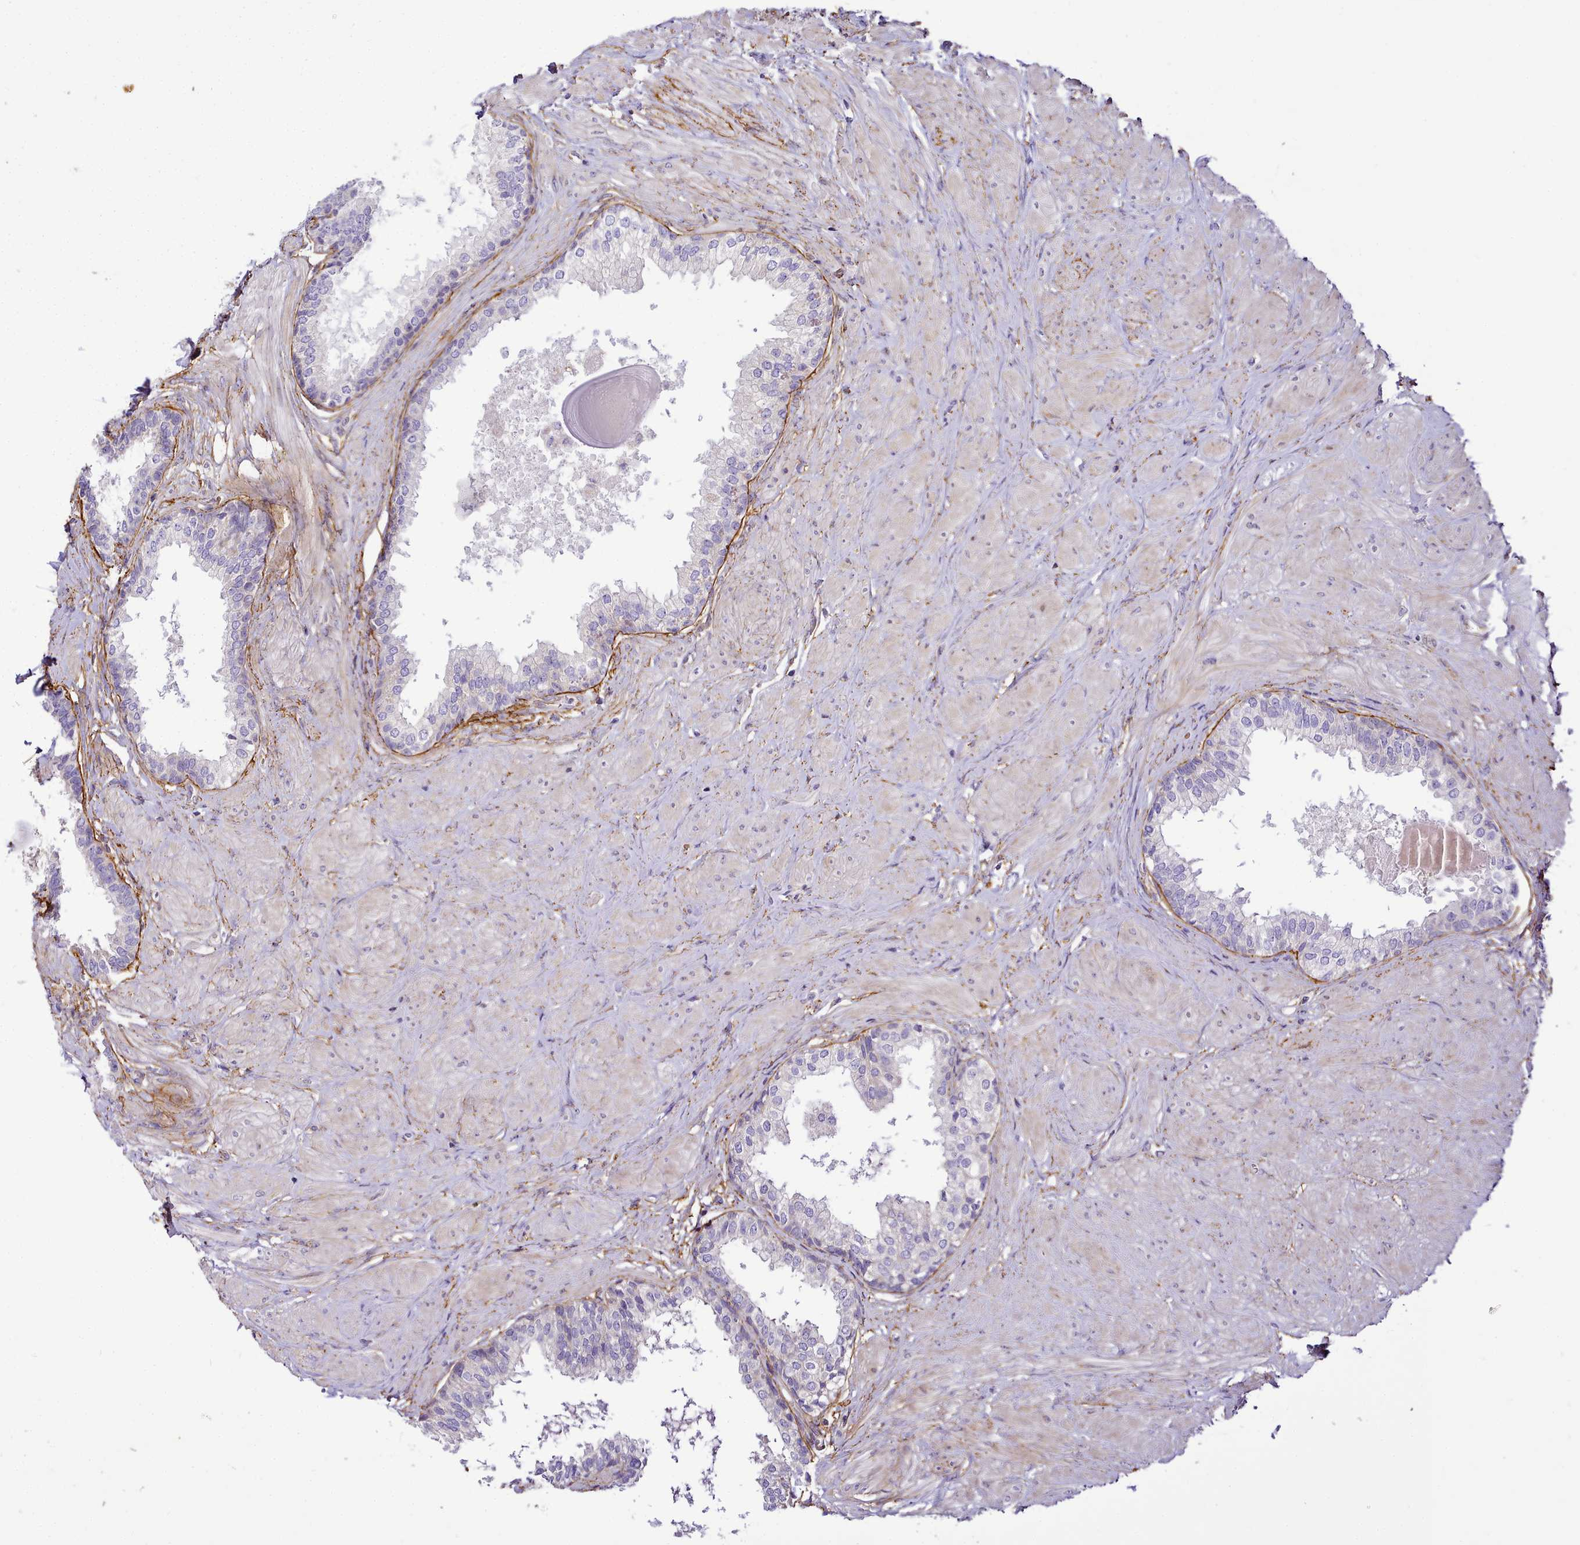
{"staining": {"intensity": "negative", "quantity": "none", "location": "none"}, "tissue": "prostate", "cell_type": "Glandular cells", "image_type": "normal", "snomed": [{"axis": "morphology", "description": "Normal tissue, NOS"}, {"axis": "topography", "description": "Prostate"}], "caption": "IHC histopathology image of unremarkable prostate: human prostate stained with DAB (3,3'-diaminobenzidine) demonstrates no significant protein staining in glandular cells. (Brightfield microscopy of DAB (3,3'-diaminobenzidine) IHC at high magnification).", "gene": "NBPF10", "patient": {"sex": "male", "age": 48}}